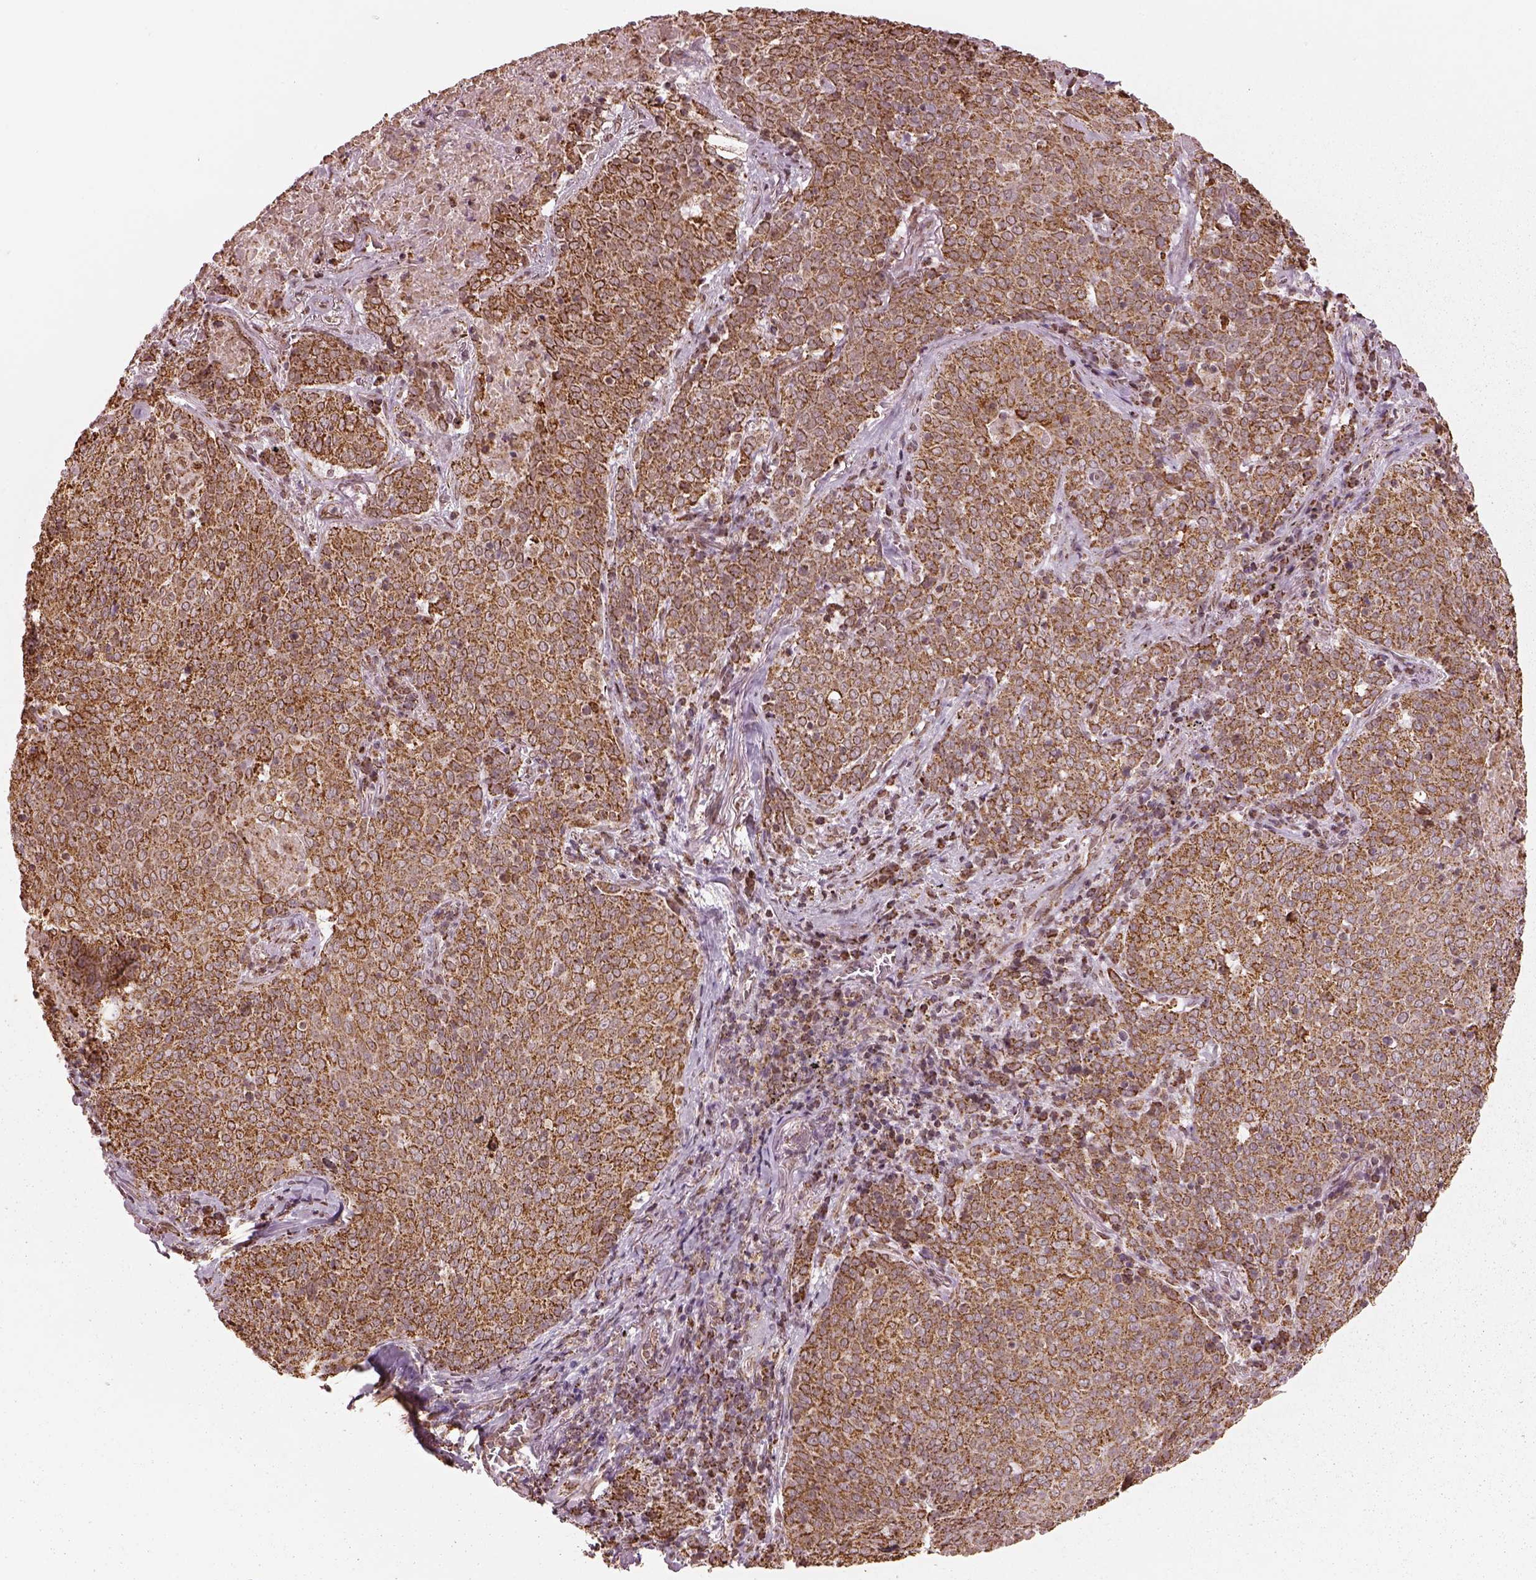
{"staining": {"intensity": "moderate", "quantity": ">75%", "location": "cytoplasmic/membranous"}, "tissue": "lung cancer", "cell_type": "Tumor cells", "image_type": "cancer", "snomed": [{"axis": "morphology", "description": "Squamous cell carcinoma, NOS"}, {"axis": "topography", "description": "Lung"}], "caption": "An immunohistochemistry (IHC) micrograph of tumor tissue is shown. Protein staining in brown labels moderate cytoplasmic/membranous positivity in lung squamous cell carcinoma within tumor cells.", "gene": "ACOT2", "patient": {"sex": "male", "age": 82}}